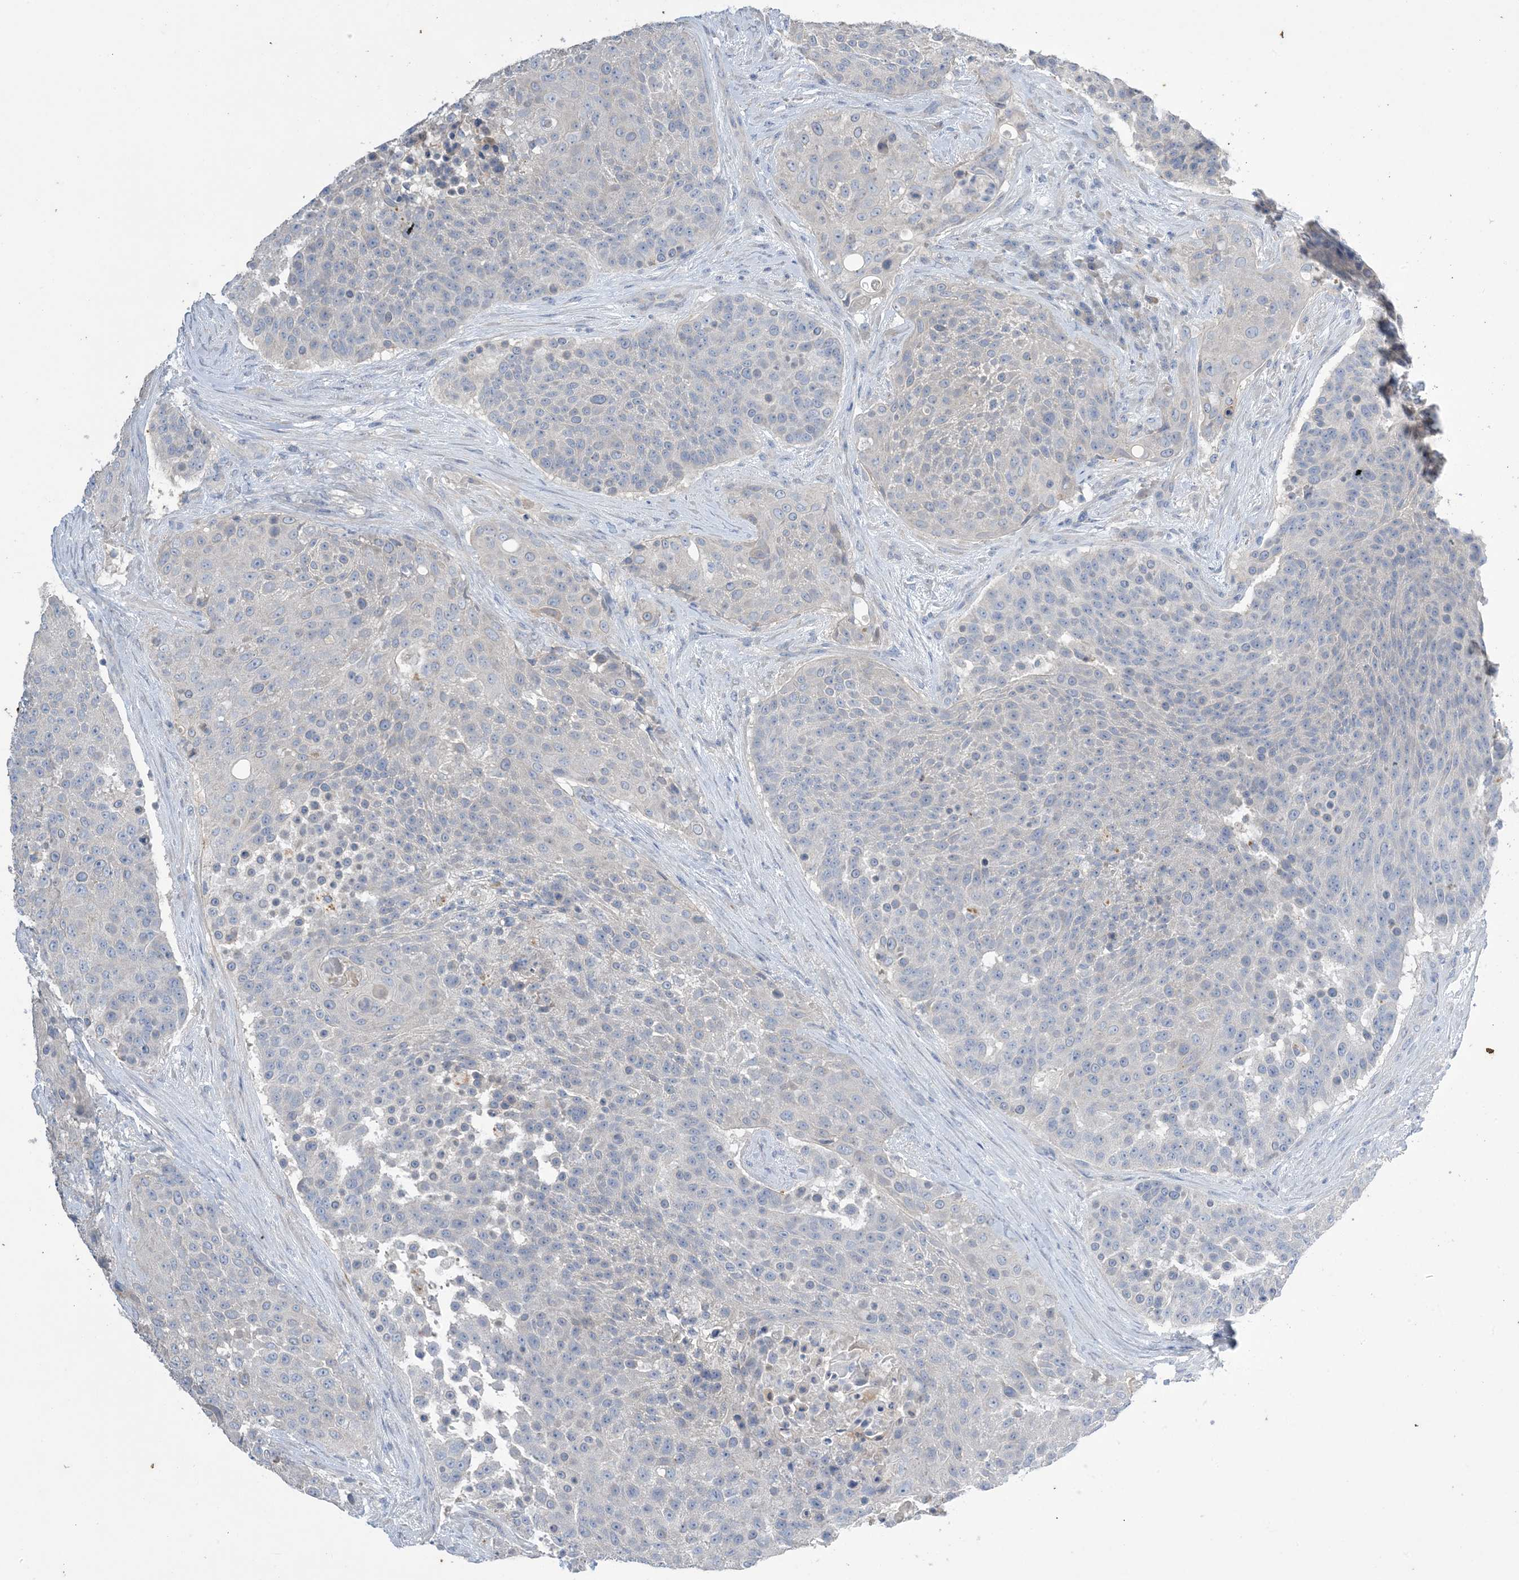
{"staining": {"intensity": "negative", "quantity": "none", "location": "none"}, "tissue": "urothelial cancer", "cell_type": "Tumor cells", "image_type": "cancer", "snomed": [{"axis": "morphology", "description": "Urothelial carcinoma, High grade"}, {"axis": "topography", "description": "Urinary bladder"}], "caption": "A high-resolution photomicrograph shows IHC staining of urothelial cancer, which reveals no significant staining in tumor cells.", "gene": "KPRP", "patient": {"sex": "female", "age": 63}}